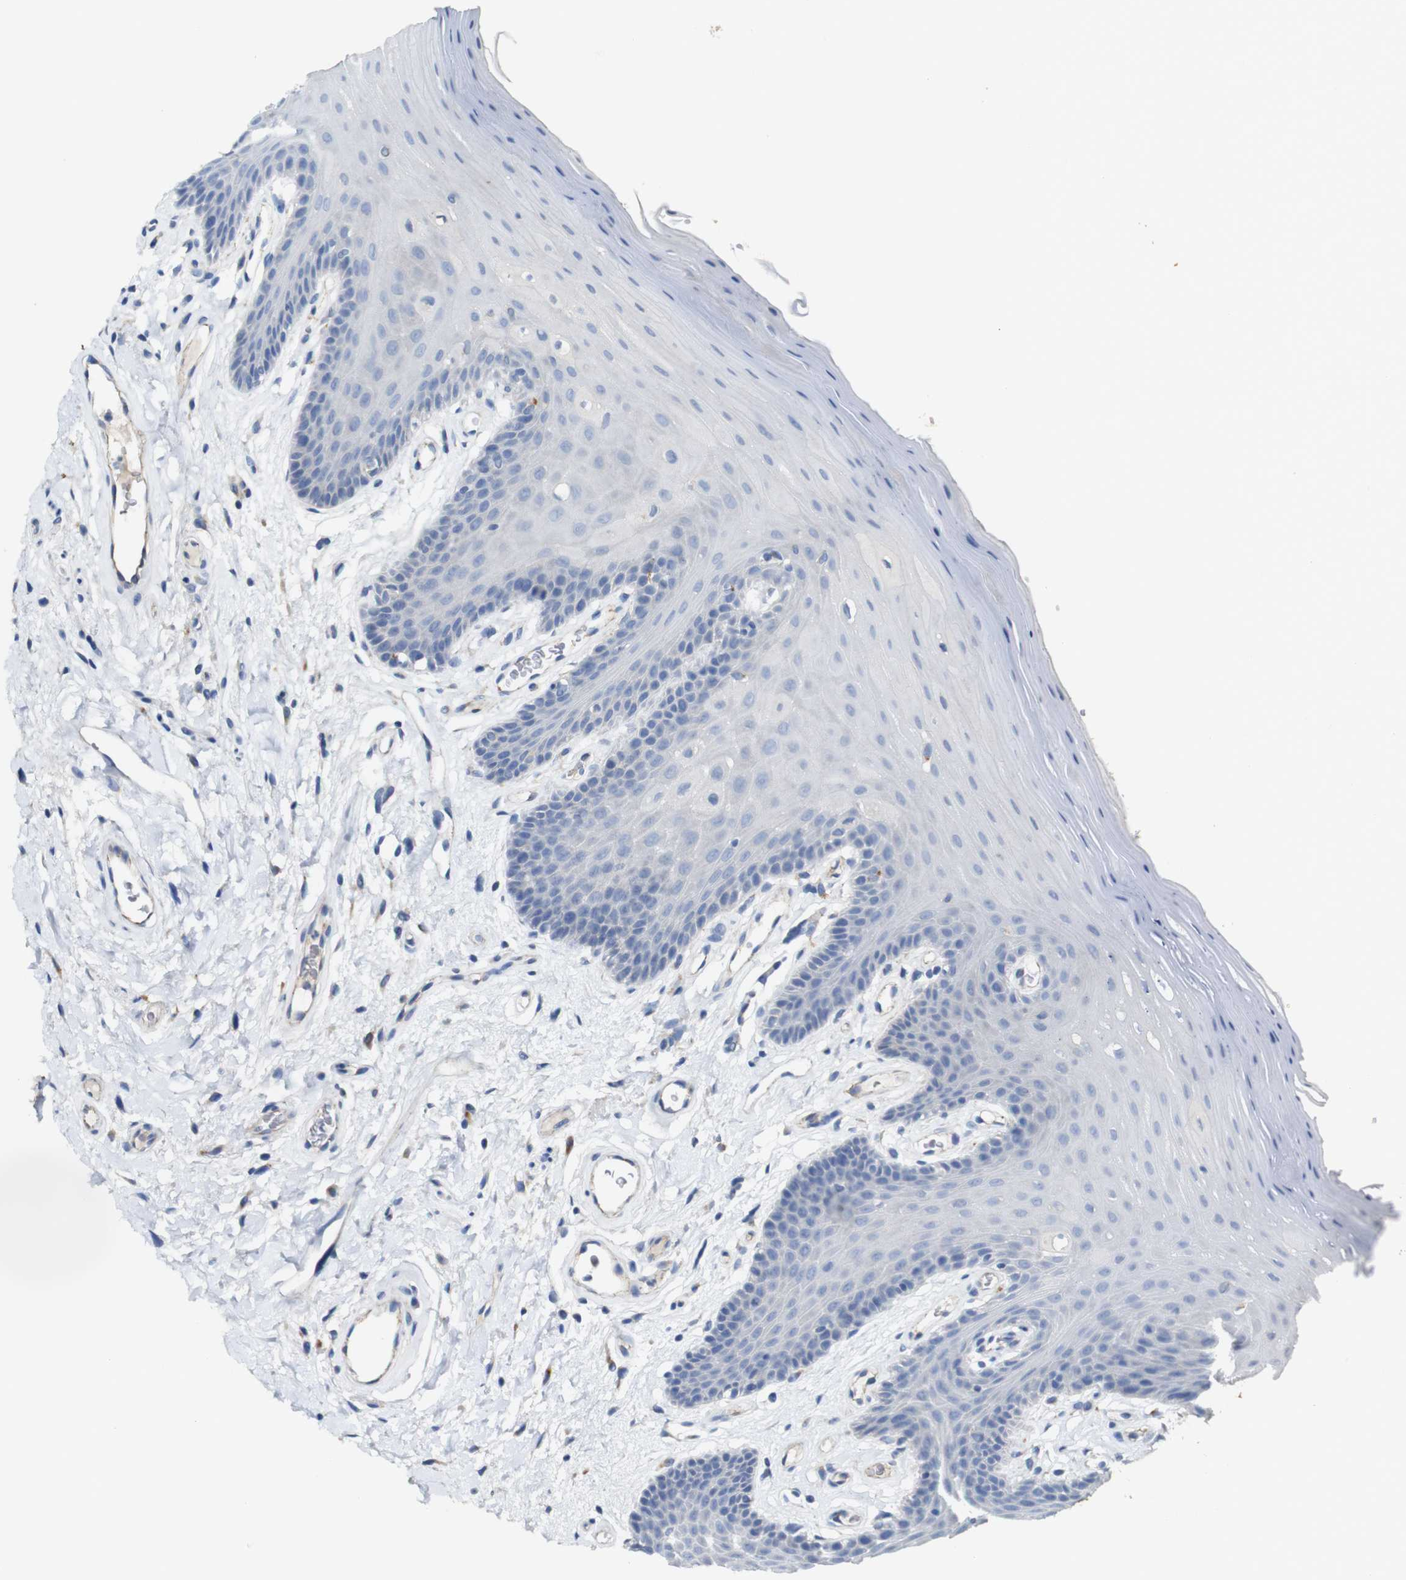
{"staining": {"intensity": "negative", "quantity": "none", "location": "none"}, "tissue": "oral mucosa", "cell_type": "Squamous epithelial cells", "image_type": "normal", "snomed": [{"axis": "morphology", "description": "Normal tissue, NOS"}, {"axis": "morphology", "description": "Squamous cell carcinoma, NOS"}, {"axis": "topography", "description": "Skeletal muscle"}, {"axis": "topography", "description": "Adipose tissue"}, {"axis": "topography", "description": "Vascular tissue"}, {"axis": "topography", "description": "Oral tissue"}, {"axis": "topography", "description": "Peripheral nerve tissue"}, {"axis": "topography", "description": "Head-Neck"}], "caption": "The photomicrograph reveals no significant positivity in squamous epithelial cells of oral mucosa.", "gene": "NHLRC3", "patient": {"sex": "male", "age": 71}}